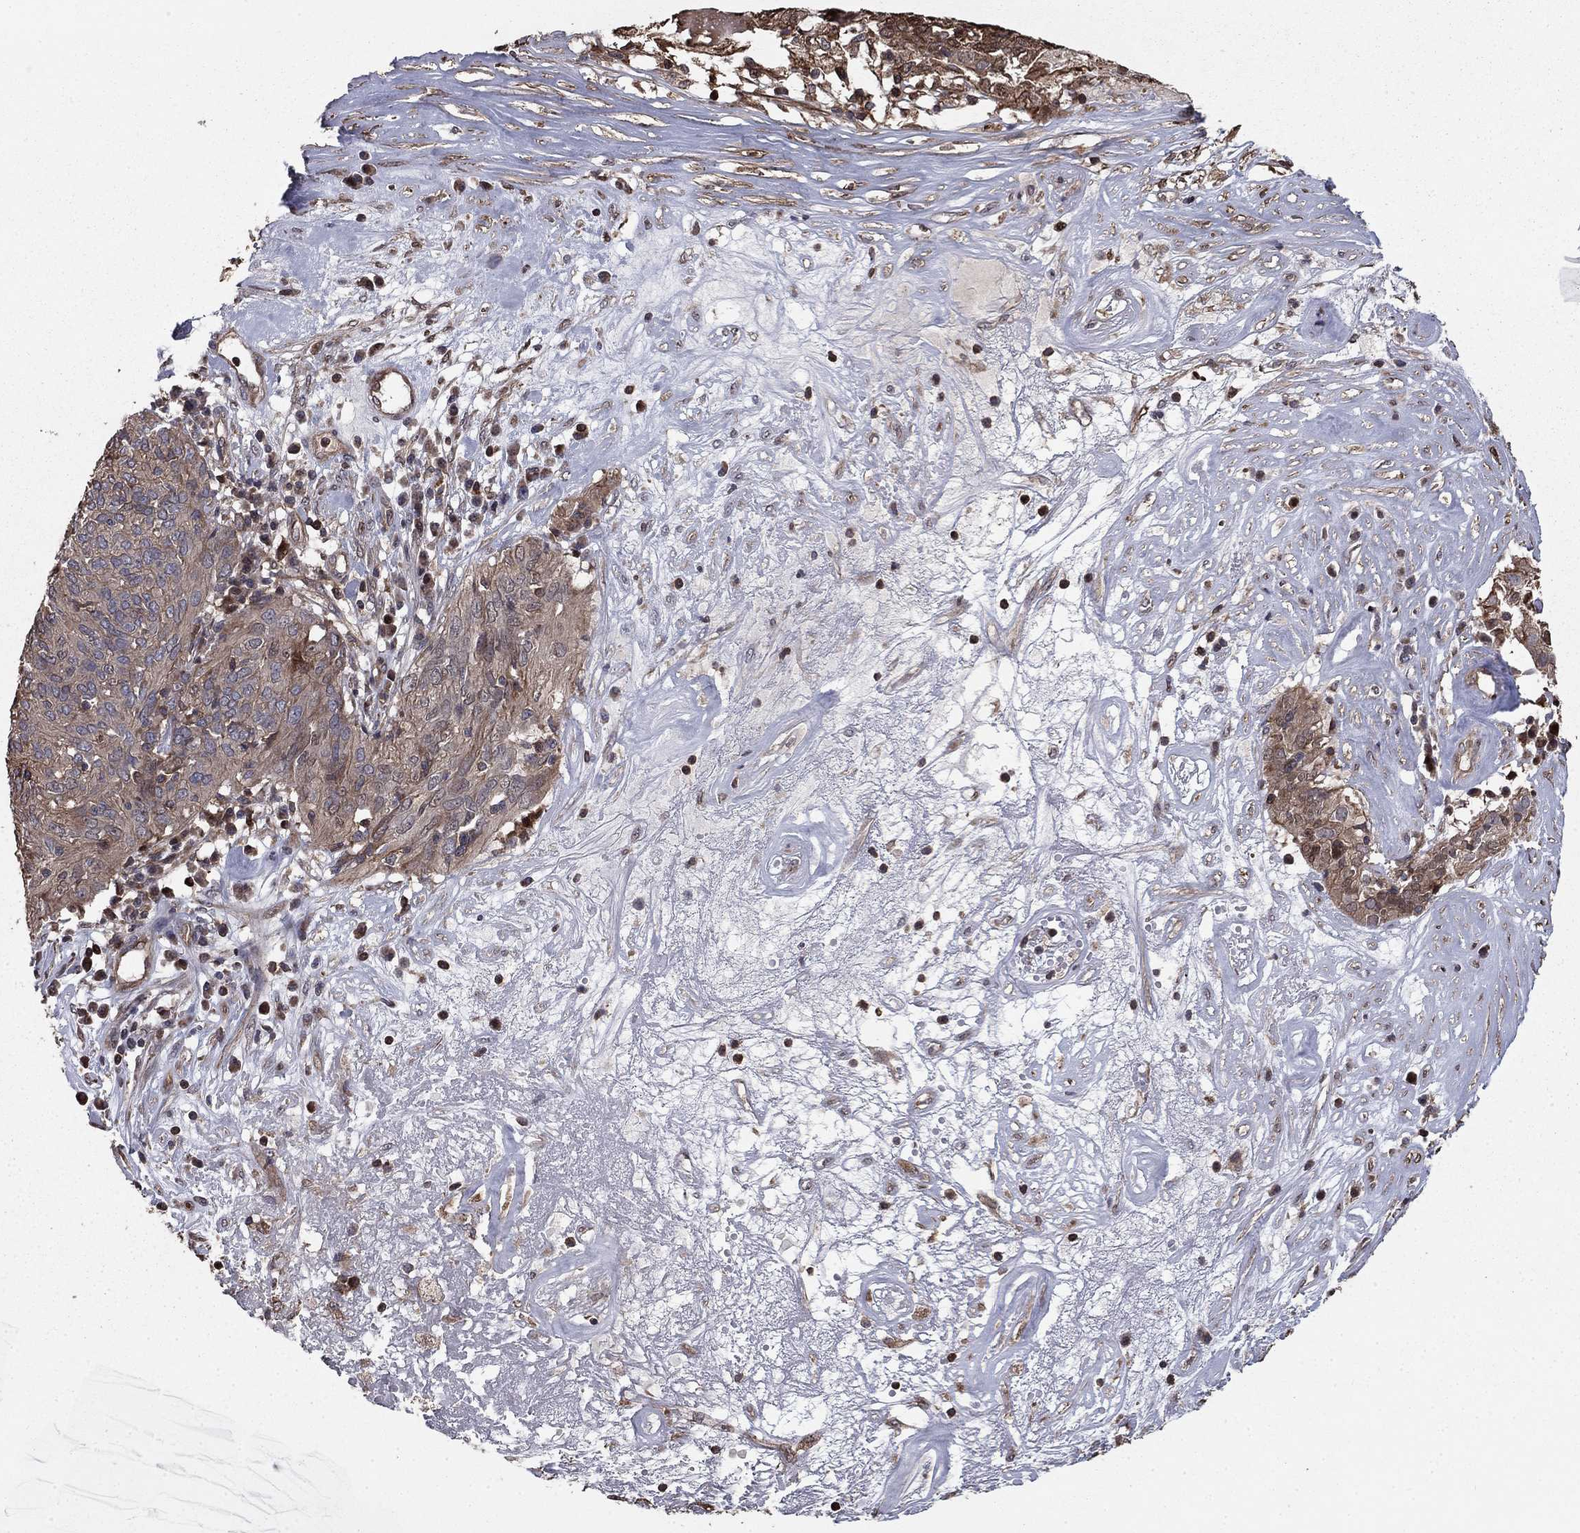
{"staining": {"intensity": "negative", "quantity": "none", "location": "none"}, "tissue": "ovarian cancer", "cell_type": "Tumor cells", "image_type": "cancer", "snomed": [{"axis": "morphology", "description": "Carcinoma, endometroid"}, {"axis": "topography", "description": "Ovary"}], "caption": "An immunohistochemistry photomicrograph of ovarian cancer (endometroid carcinoma) is shown. There is no staining in tumor cells of ovarian cancer (endometroid carcinoma). Nuclei are stained in blue.", "gene": "GYG1", "patient": {"sex": "female", "age": 50}}